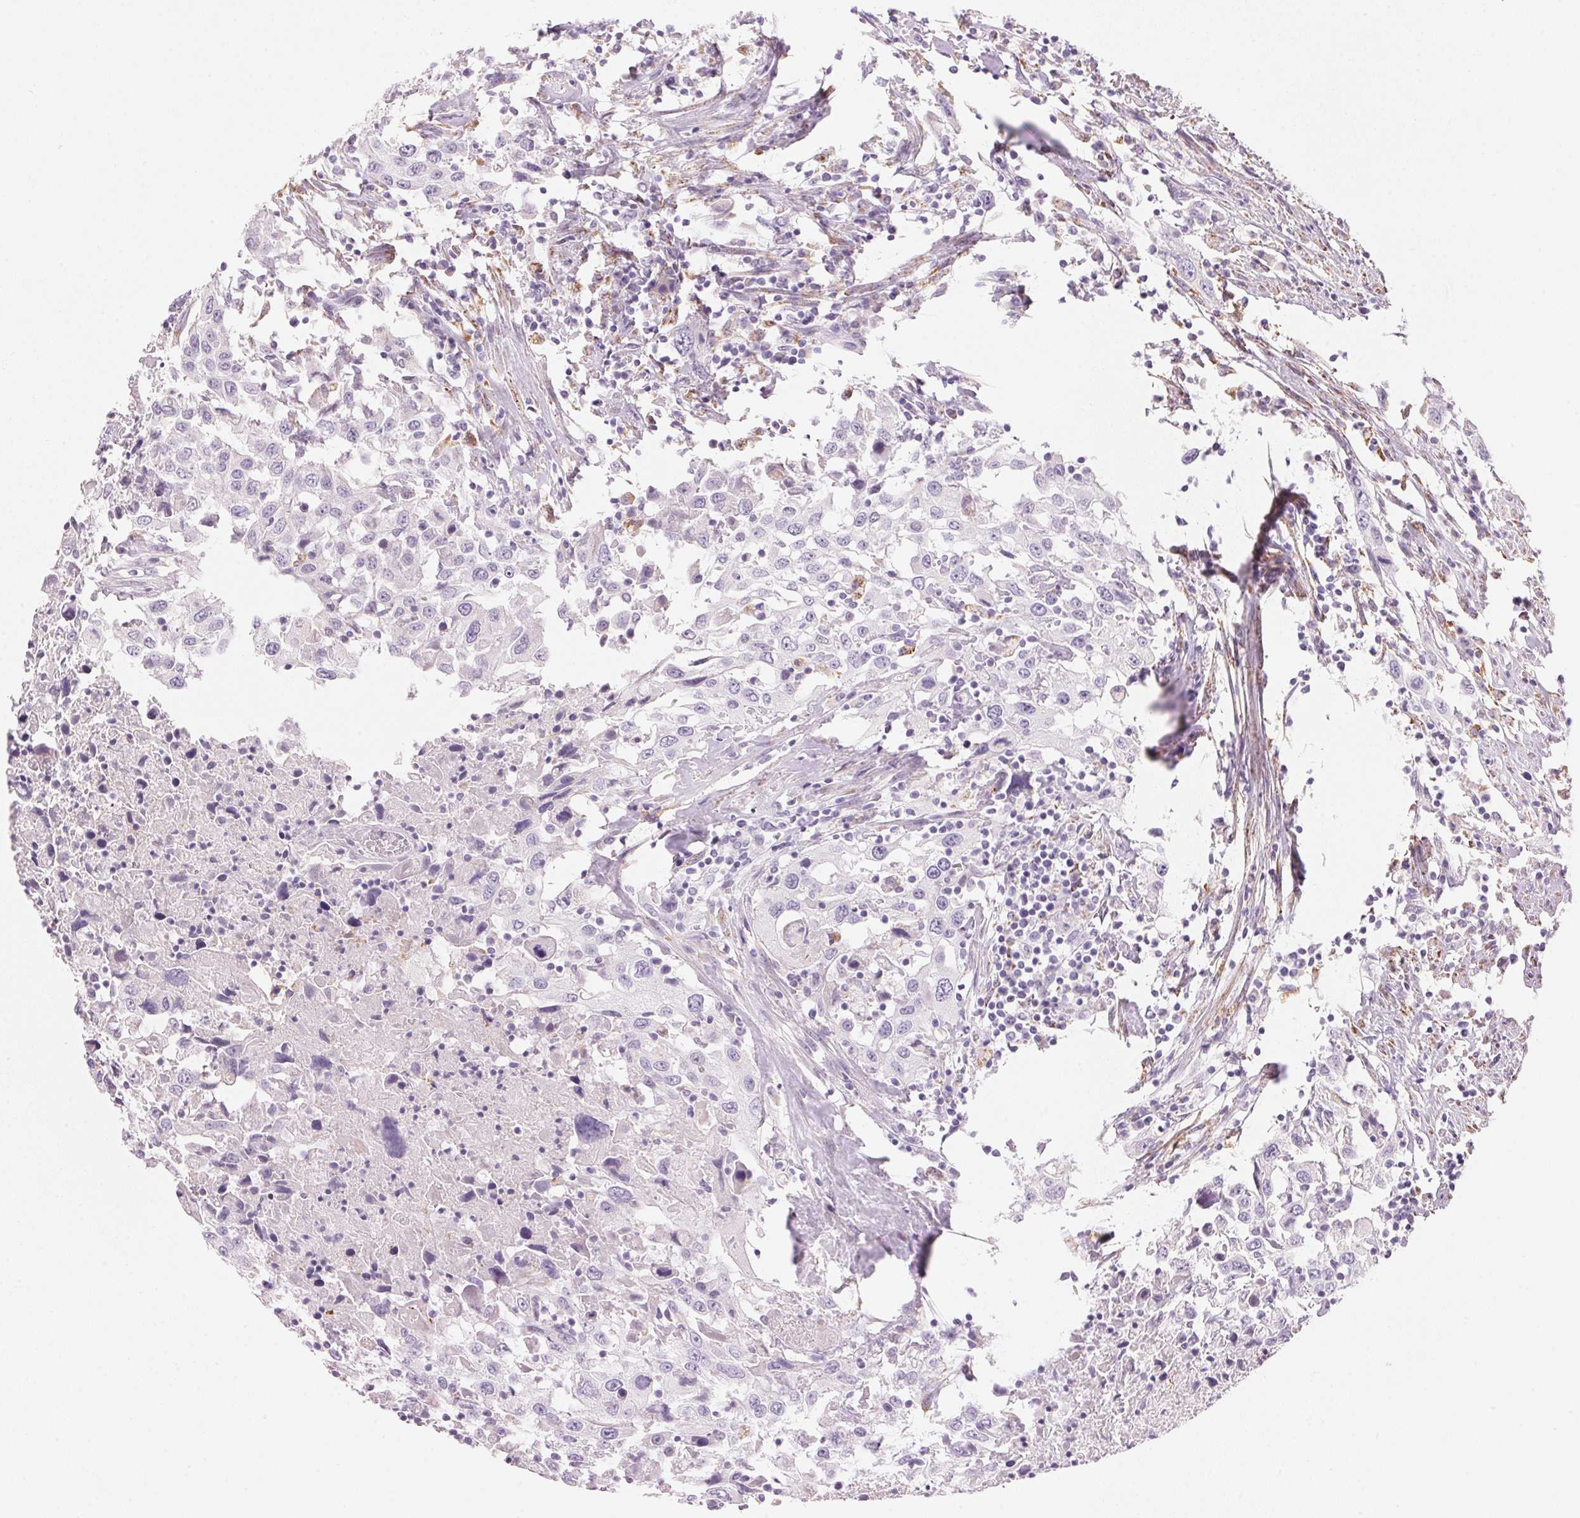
{"staining": {"intensity": "negative", "quantity": "none", "location": "none"}, "tissue": "urothelial cancer", "cell_type": "Tumor cells", "image_type": "cancer", "snomed": [{"axis": "morphology", "description": "Urothelial carcinoma, High grade"}, {"axis": "topography", "description": "Urinary bladder"}], "caption": "Photomicrograph shows no significant protein expression in tumor cells of urothelial carcinoma (high-grade).", "gene": "CYP11B1", "patient": {"sex": "male", "age": 61}}